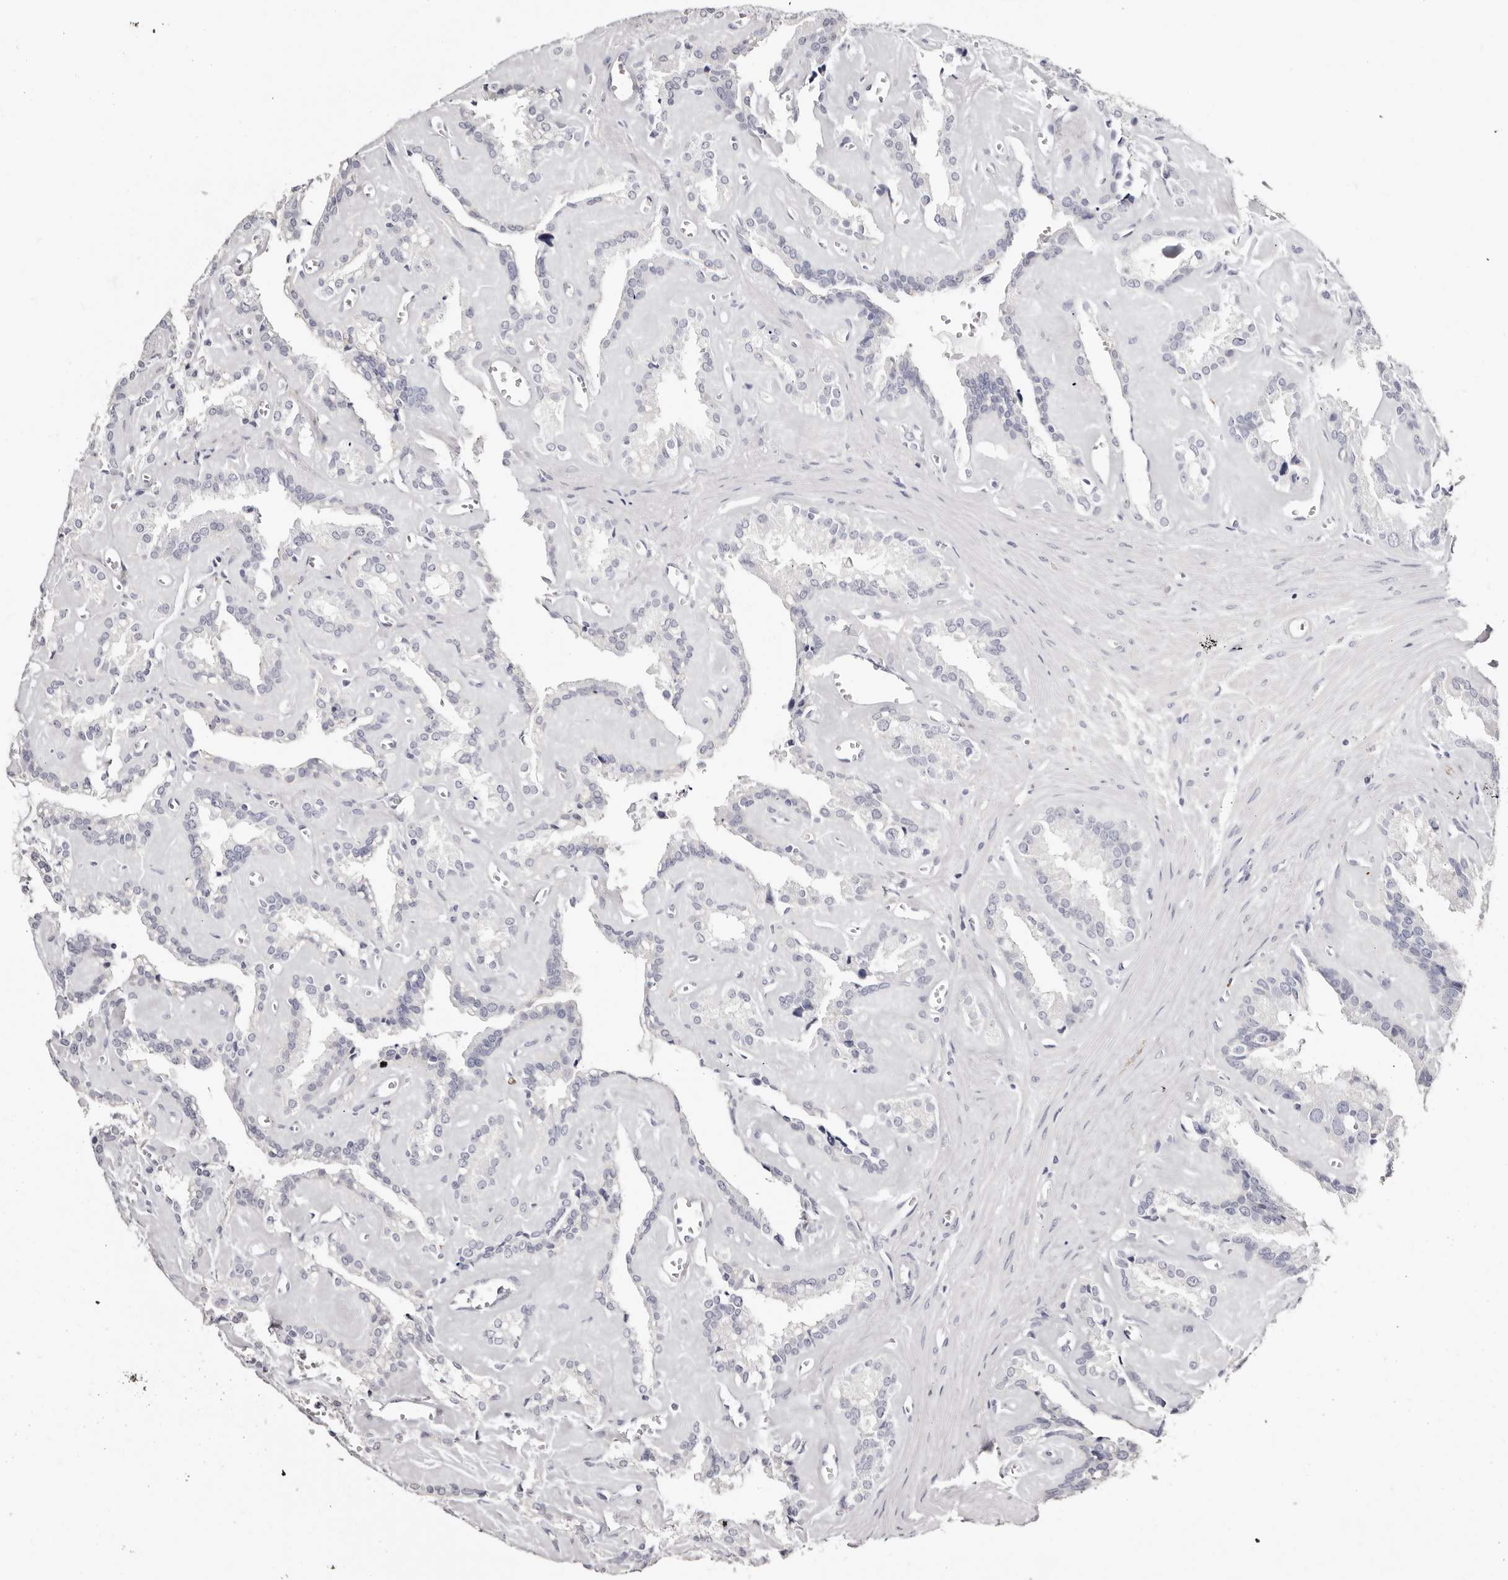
{"staining": {"intensity": "negative", "quantity": "none", "location": "none"}, "tissue": "seminal vesicle", "cell_type": "Glandular cells", "image_type": "normal", "snomed": [{"axis": "morphology", "description": "Normal tissue, NOS"}, {"axis": "topography", "description": "Prostate"}, {"axis": "topography", "description": "Seminal veicle"}], "caption": "High power microscopy image of an immunohistochemistry (IHC) image of benign seminal vesicle, revealing no significant expression in glandular cells.", "gene": "AKNAD1", "patient": {"sex": "male", "age": 59}}